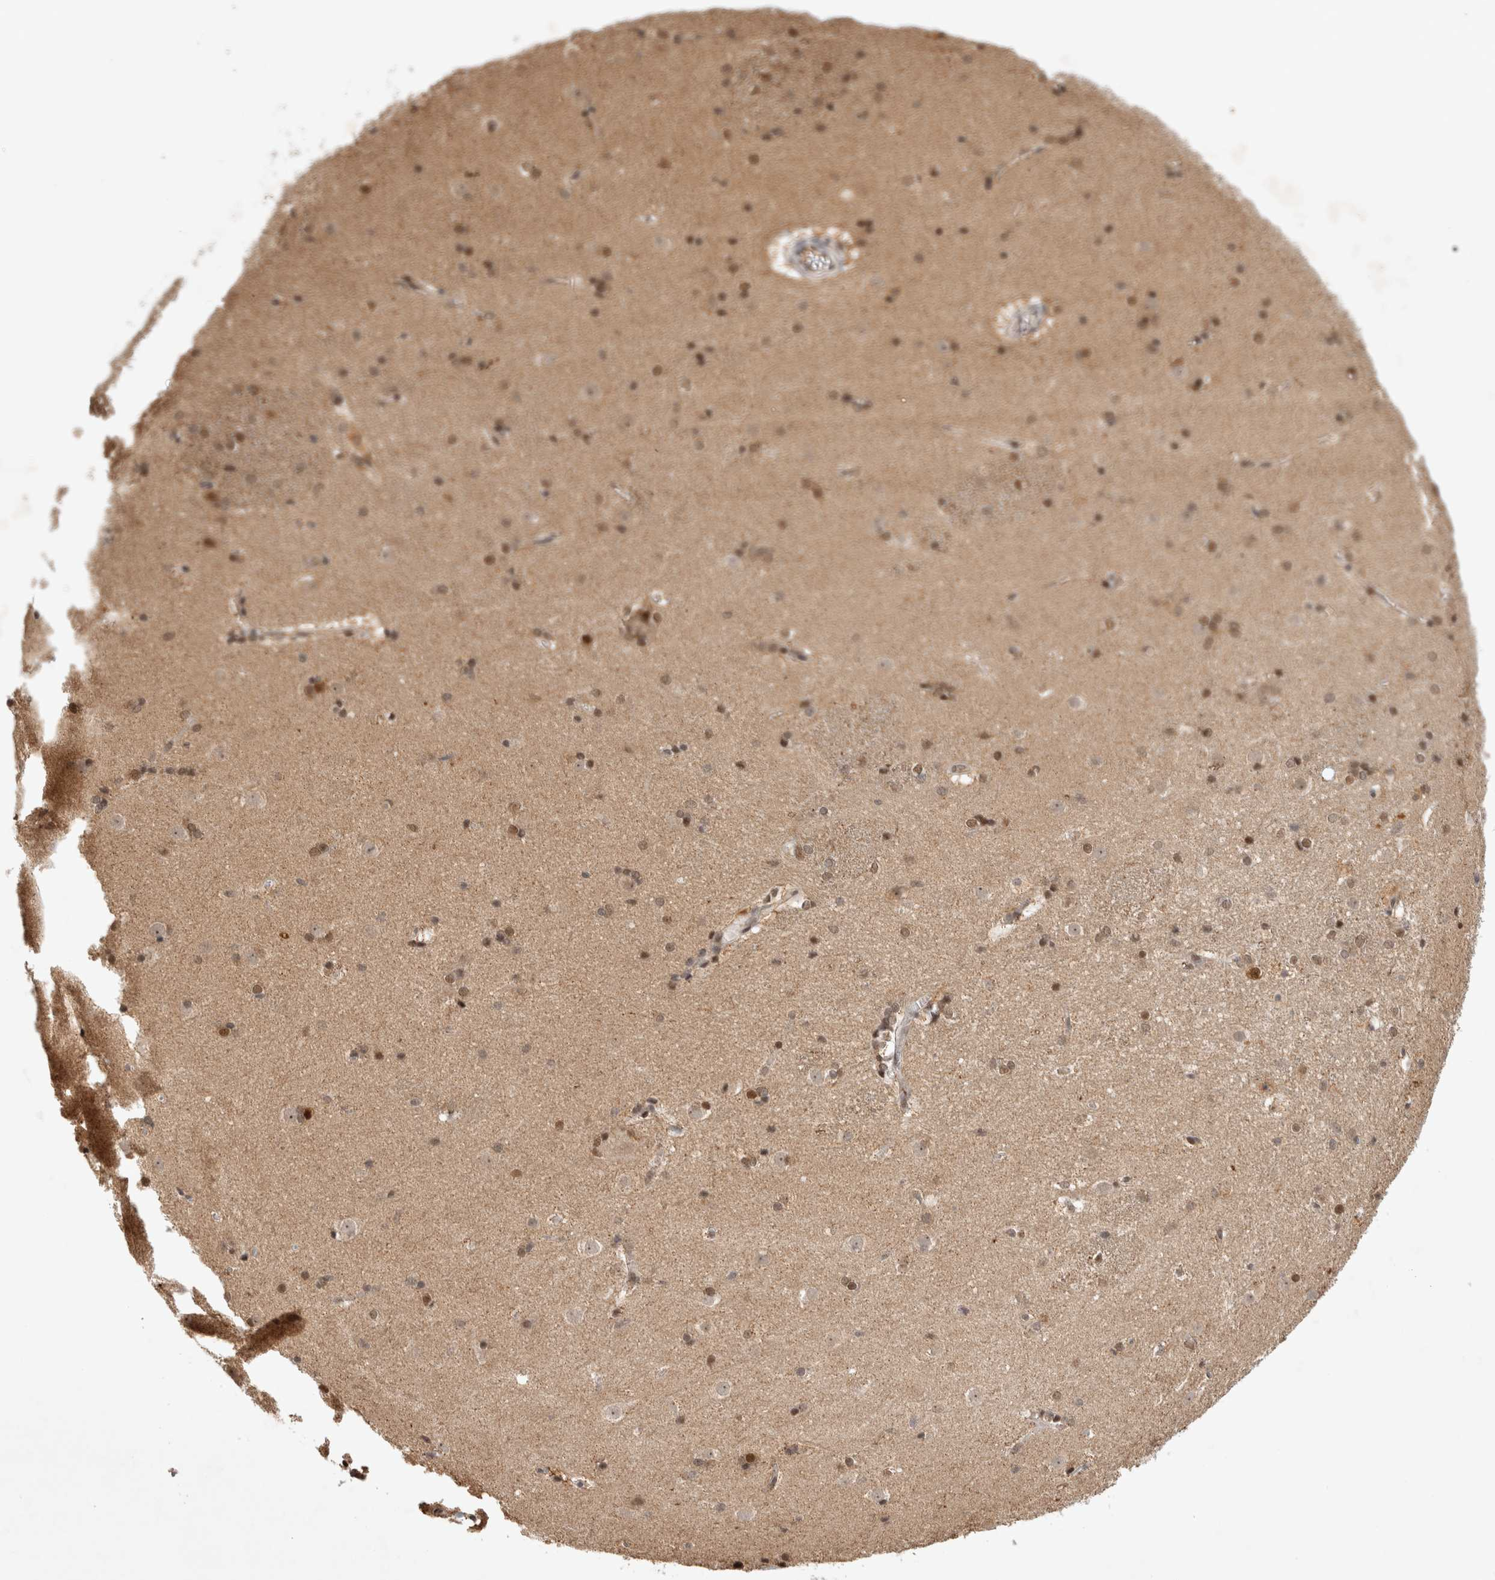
{"staining": {"intensity": "moderate", "quantity": "<25%", "location": "nuclear"}, "tissue": "caudate", "cell_type": "Glial cells", "image_type": "normal", "snomed": [{"axis": "morphology", "description": "Normal tissue, NOS"}, {"axis": "topography", "description": "Lateral ventricle wall"}], "caption": "An IHC photomicrograph of benign tissue is shown. Protein staining in brown labels moderate nuclear positivity in caudate within glial cells. The protein is stained brown, and the nuclei are stained in blue (DAB IHC with brightfield microscopy, high magnification).", "gene": "HESX1", "patient": {"sex": "female", "age": 19}}